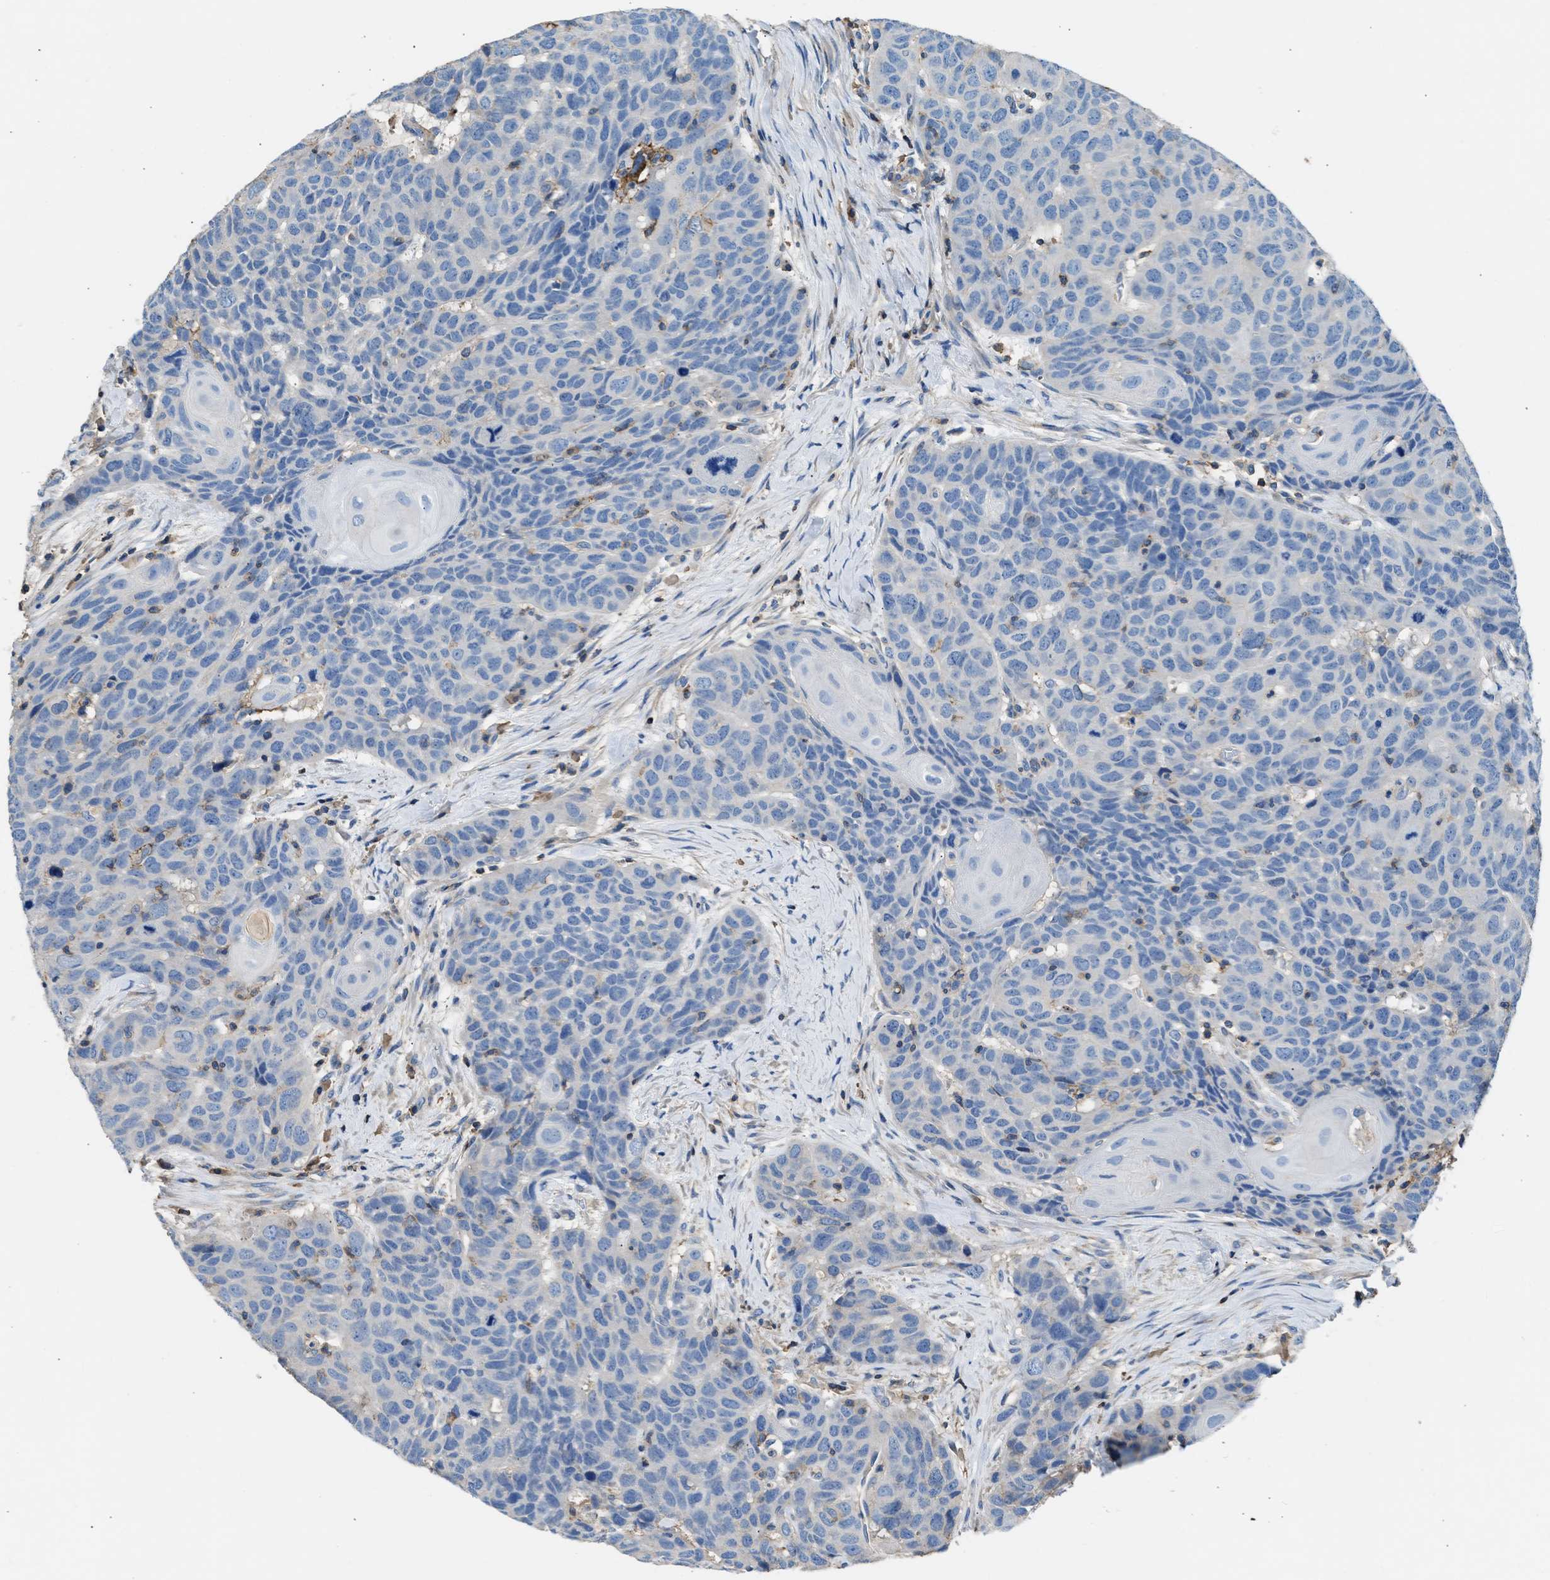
{"staining": {"intensity": "negative", "quantity": "none", "location": "none"}, "tissue": "head and neck cancer", "cell_type": "Tumor cells", "image_type": "cancer", "snomed": [{"axis": "morphology", "description": "Squamous cell carcinoma, NOS"}, {"axis": "topography", "description": "Head-Neck"}], "caption": "Protein analysis of squamous cell carcinoma (head and neck) shows no significant expression in tumor cells.", "gene": "KCNQ4", "patient": {"sex": "male", "age": 66}}